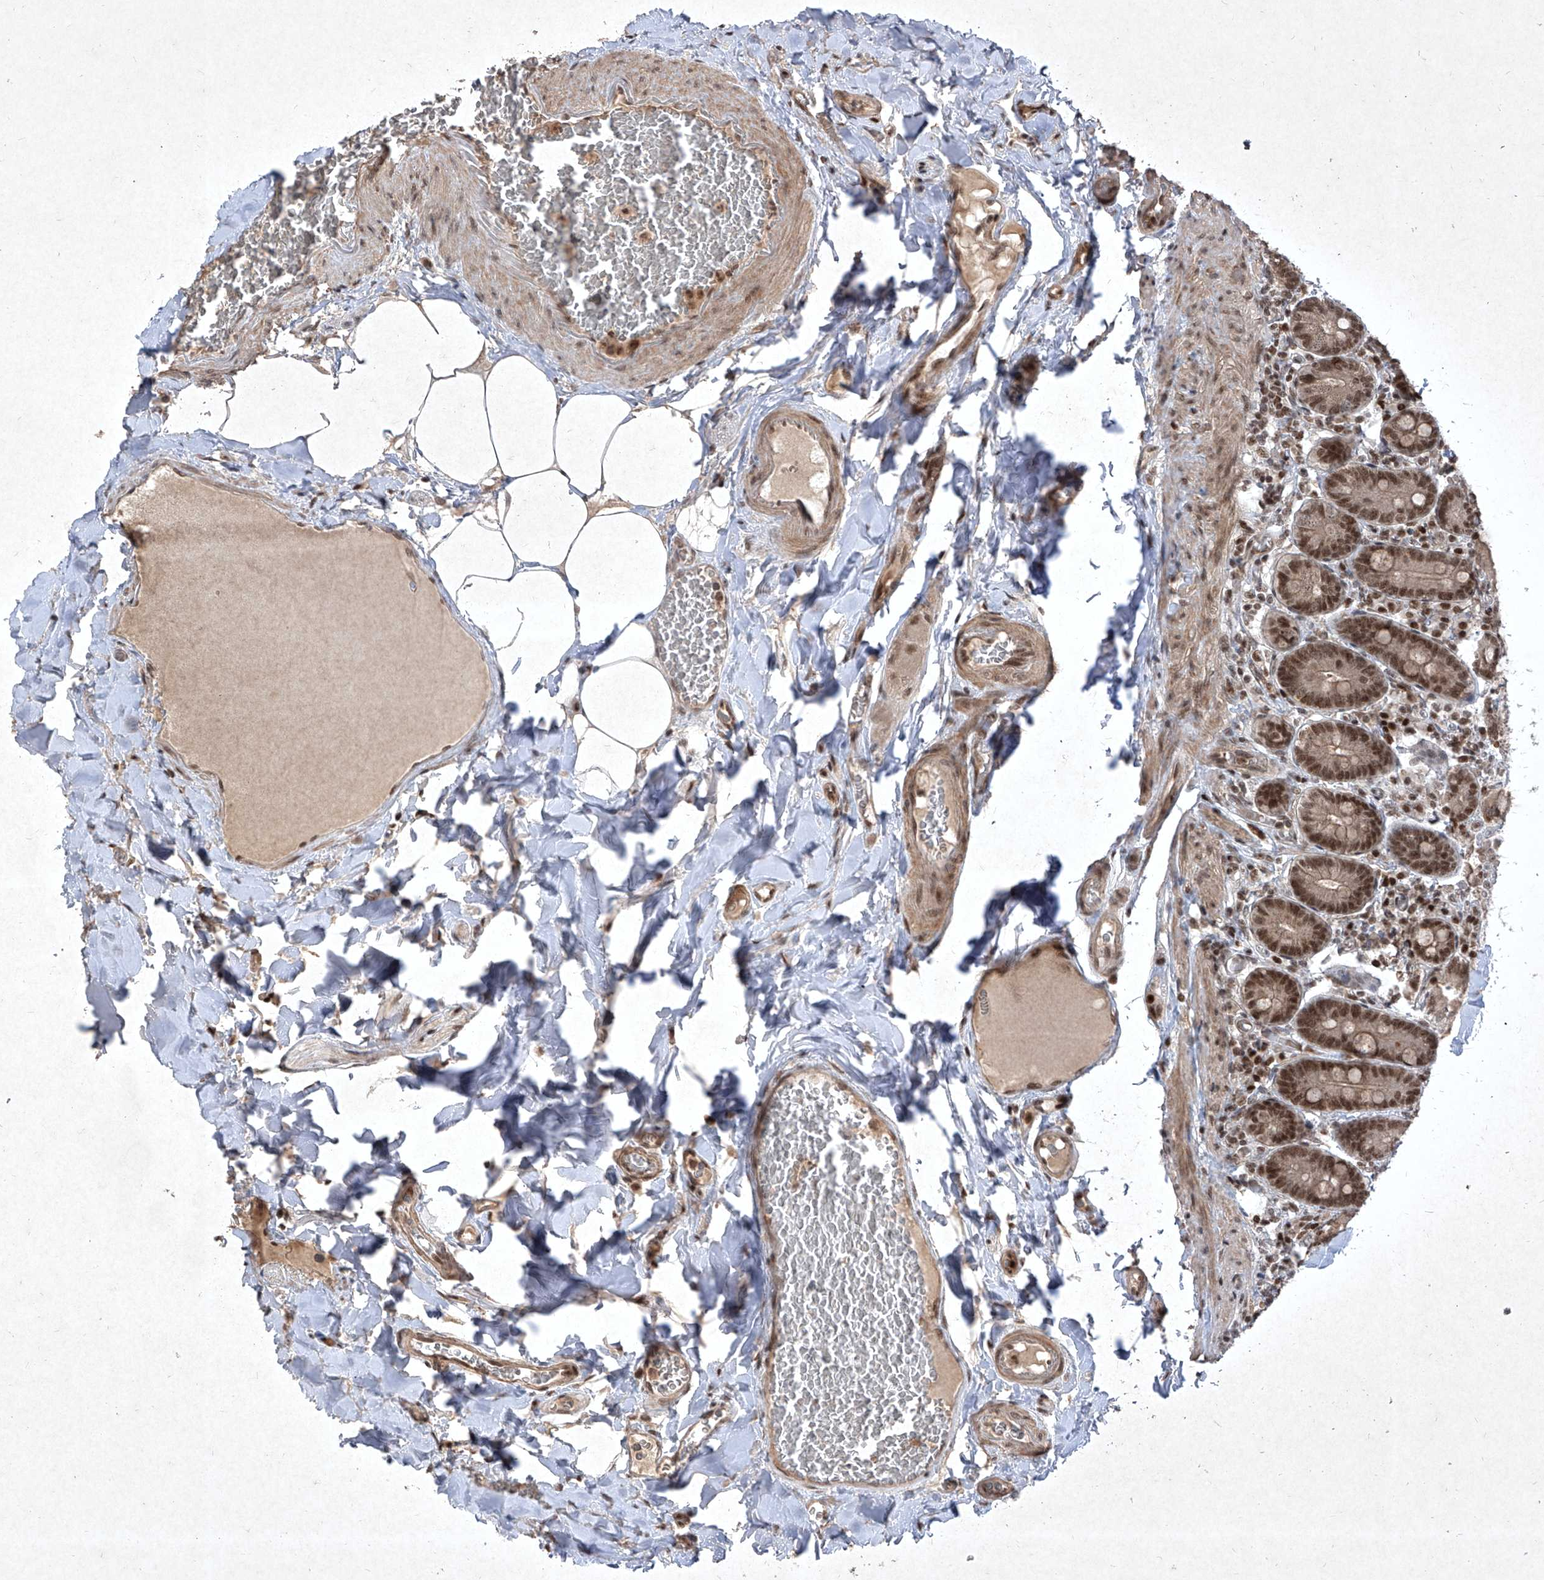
{"staining": {"intensity": "strong", "quantity": ">75%", "location": "cytoplasmic/membranous,nuclear"}, "tissue": "duodenum", "cell_type": "Glandular cells", "image_type": "normal", "snomed": [{"axis": "morphology", "description": "Normal tissue, NOS"}, {"axis": "topography", "description": "Duodenum"}], "caption": "A brown stain highlights strong cytoplasmic/membranous,nuclear staining of a protein in glandular cells of normal human duodenum.", "gene": "IRF2", "patient": {"sex": "female", "age": 62}}